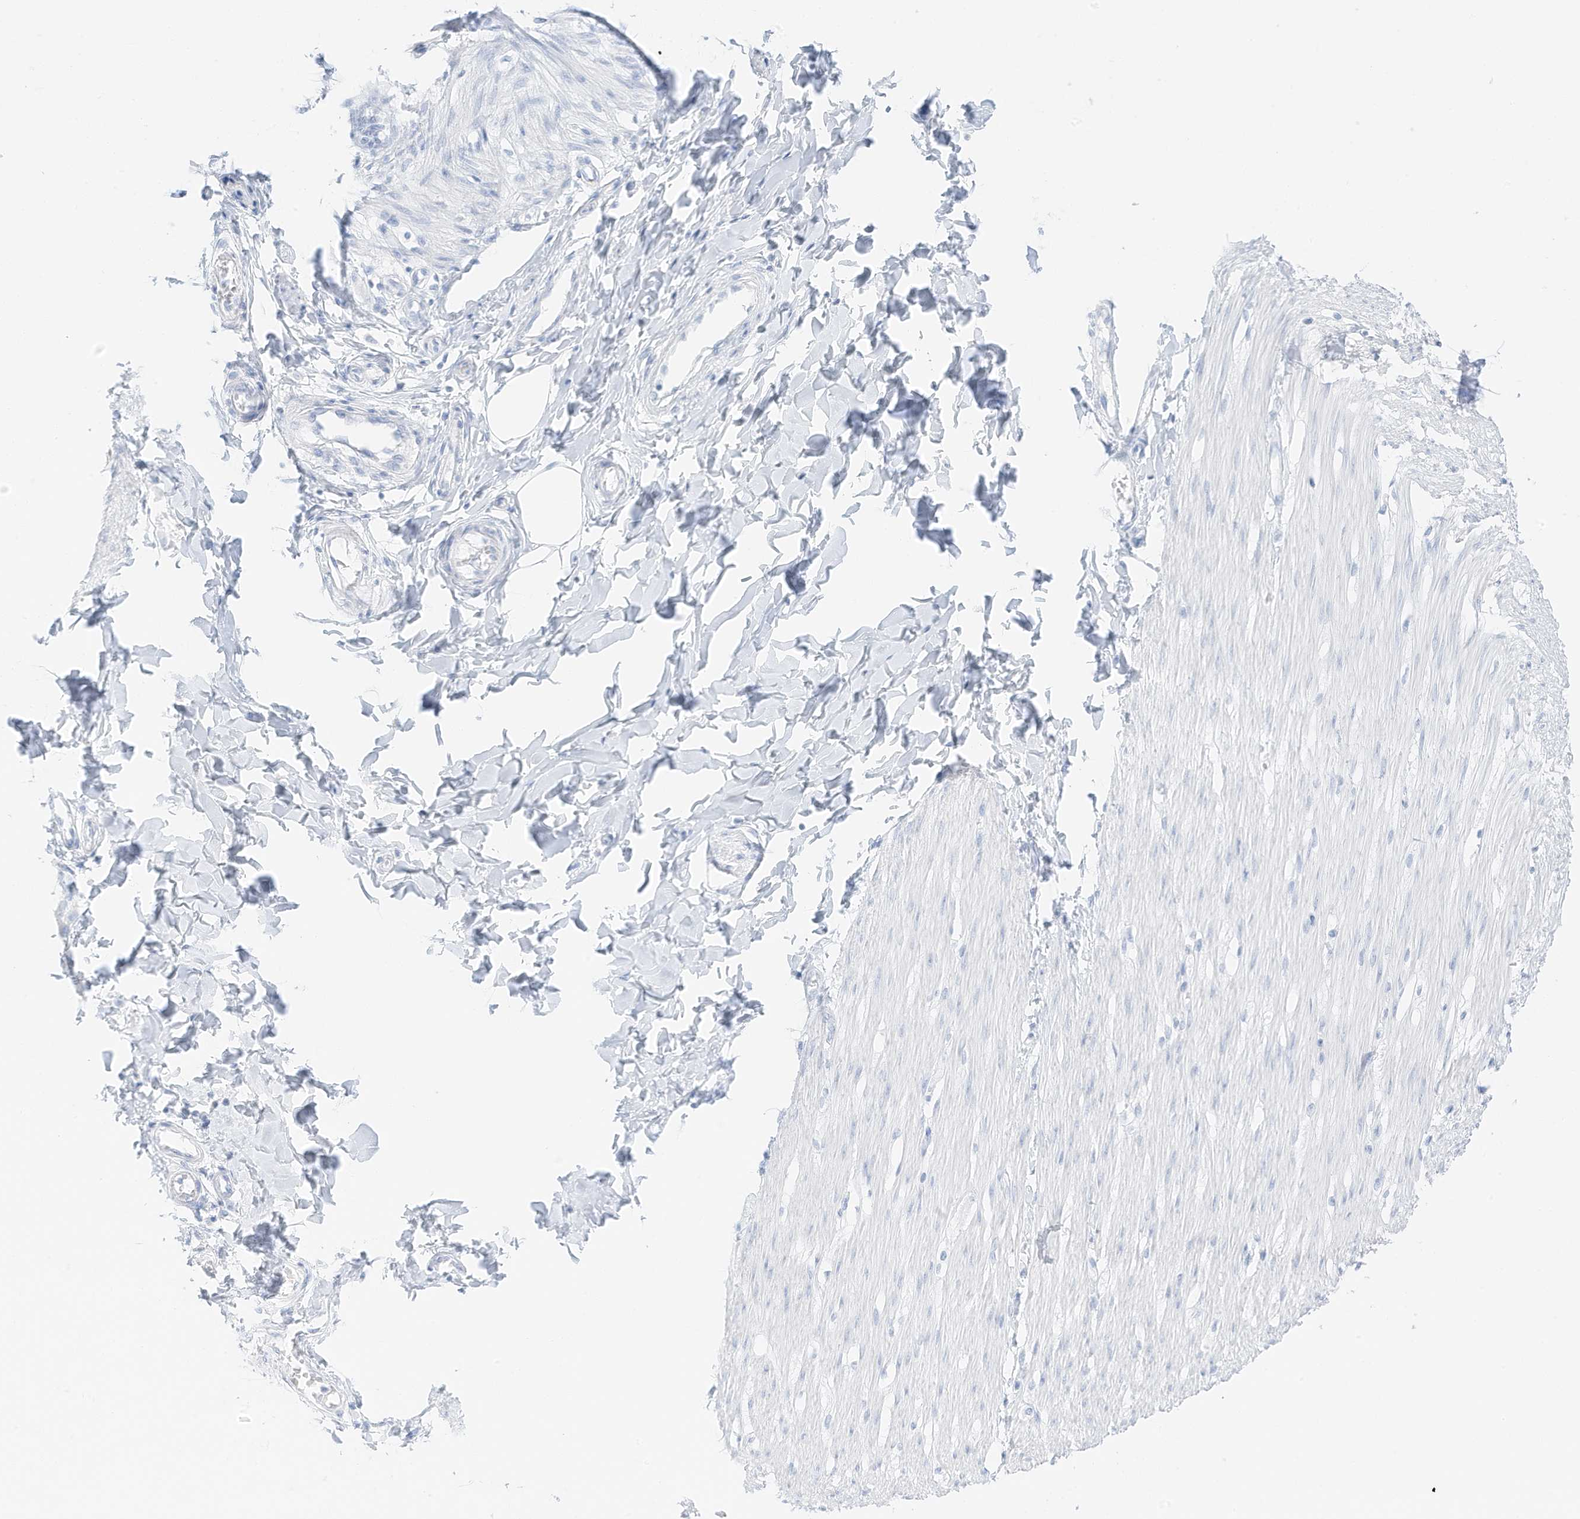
{"staining": {"intensity": "negative", "quantity": "none", "location": "none"}, "tissue": "smooth muscle", "cell_type": "Smooth muscle cells", "image_type": "normal", "snomed": [{"axis": "morphology", "description": "Normal tissue, NOS"}, {"axis": "morphology", "description": "Adenocarcinoma, NOS"}, {"axis": "topography", "description": "Colon"}, {"axis": "topography", "description": "Peripheral nerve tissue"}], "caption": "Image shows no significant protein staining in smooth muscle cells of benign smooth muscle. (DAB IHC with hematoxylin counter stain).", "gene": "SLC22A13", "patient": {"sex": "male", "age": 14}}